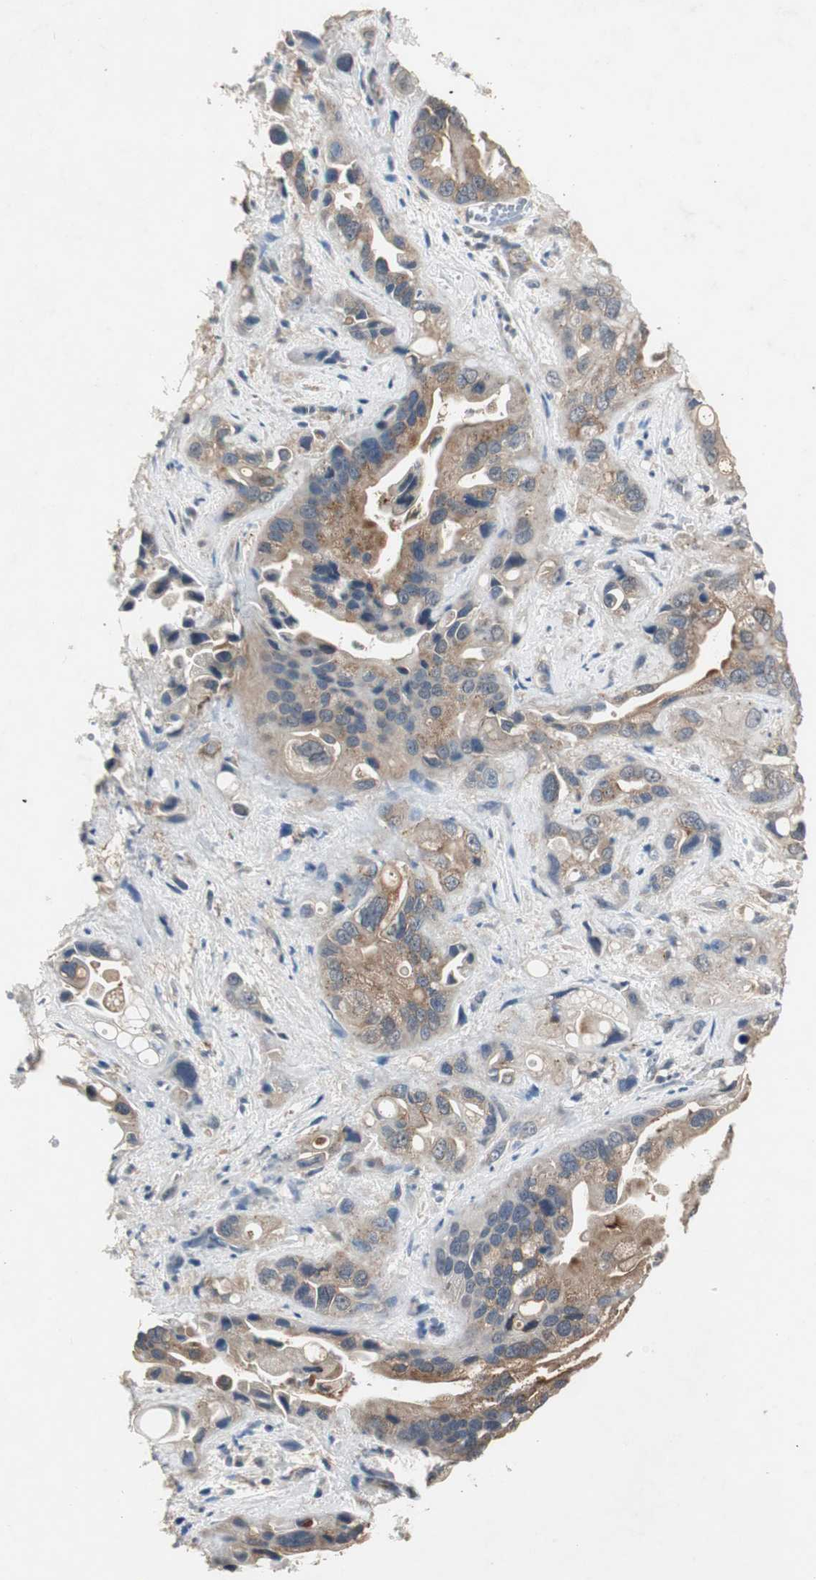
{"staining": {"intensity": "weak", "quantity": "25%-75%", "location": "cytoplasmic/membranous"}, "tissue": "pancreatic cancer", "cell_type": "Tumor cells", "image_type": "cancer", "snomed": [{"axis": "morphology", "description": "Adenocarcinoma, NOS"}, {"axis": "topography", "description": "Pancreas"}], "caption": "The histopathology image reveals staining of adenocarcinoma (pancreatic), revealing weak cytoplasmic/membranous protein positivity (brown color) within tumor cells.", "gene": "PTPRN2", "patient": {"sex": "female", "age": 77}}